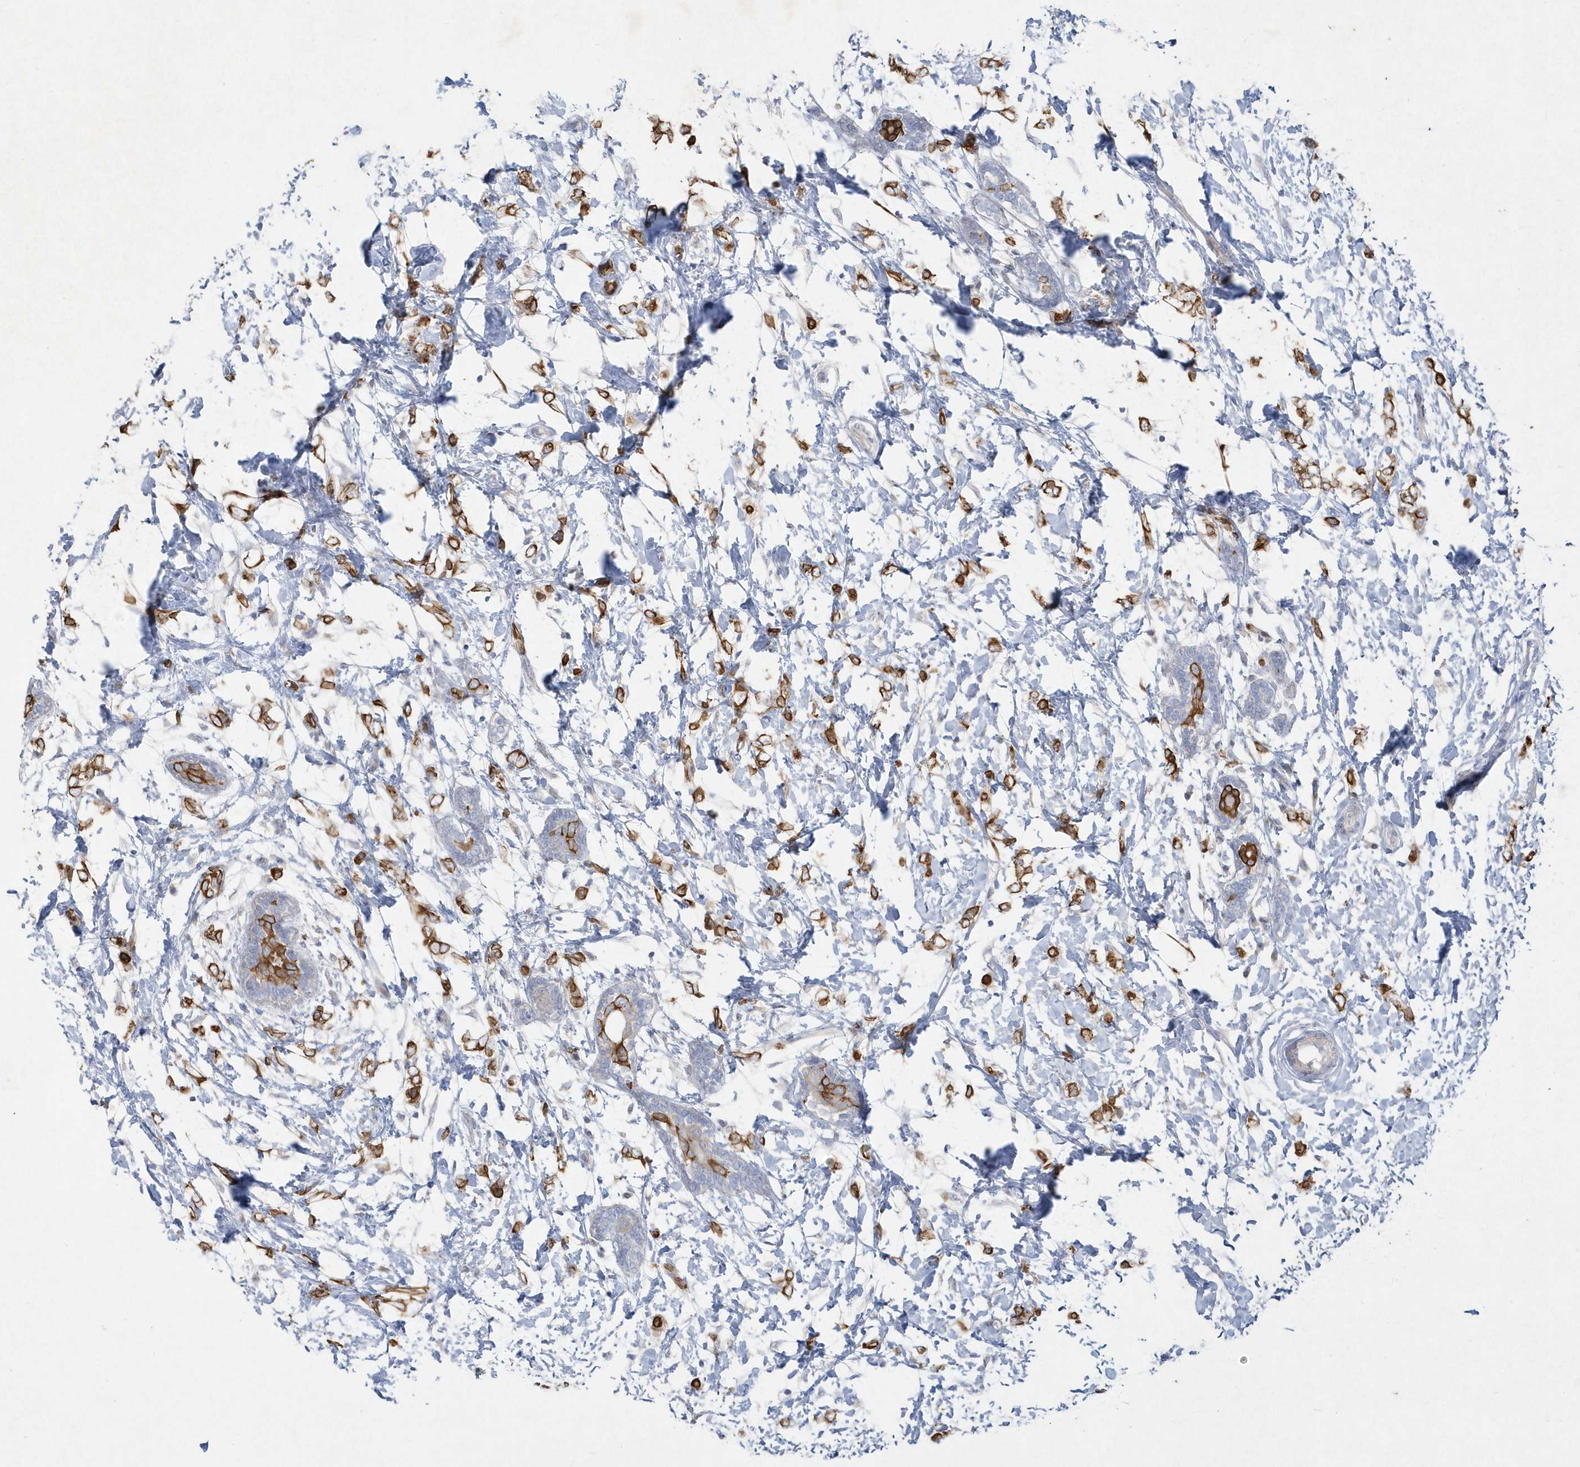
{"staining": {"intensity": "strong", "quantity": ">75%", "location": "cytoplasmic/membranous"}, "tissue": "breast cancer", "cell_type": "Tumor cells", "image_type": "cancer", "snomed": [{"axis": "morphology", "description": "Normal tissue, NOS"}, {"axis": "morphology", "description": "Lobular carcinoma"}, {"axis": "topography", "description": "Breast"}], "caption": "Tumor cells display strong cytoplasmic/membranous staining in about >75% of cells in breast cancer (lobular carcinoma).", "gene": "LARS1", "patient": {"sex": "female", "age": 47}}